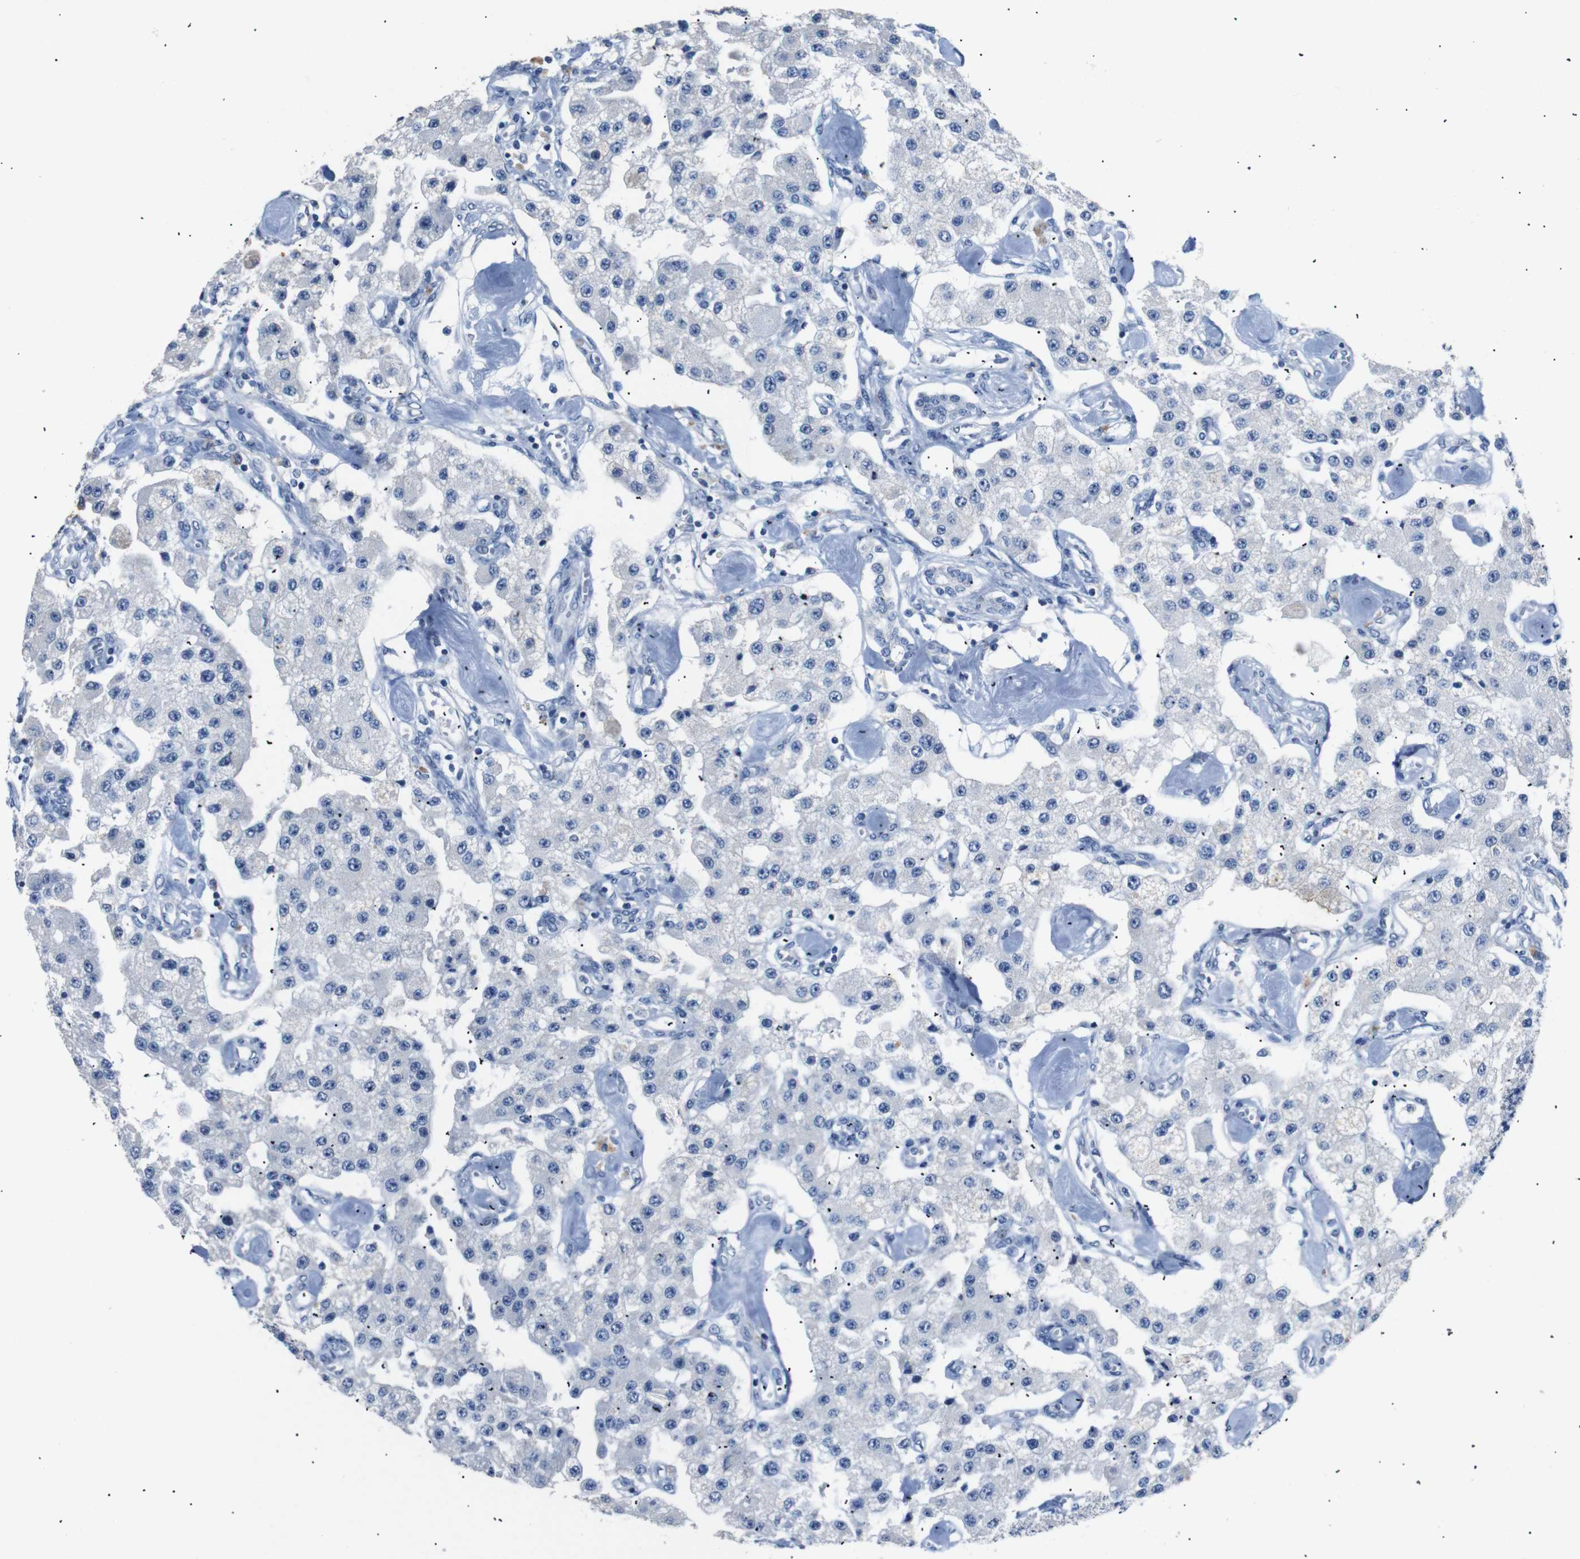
{"staining": {"intensity": "negative", "quantity": "none", "location": "none"}, "tissue": "carcinoid", "cell_type": "Tumor cells", "image_type": "cancer", "snomed": [{"axis": "morphology", "description": "Carcinoid, malignant, NOS"}, {"axis": "topography", "description": "Pancreas"}], "caption": "High power microscopy image of an IHC micrograph of carcinoid, revealing no significant positivity in tumor cells.", "gene": "INCENP", "patient": {"sex": "male", "age": 41}}